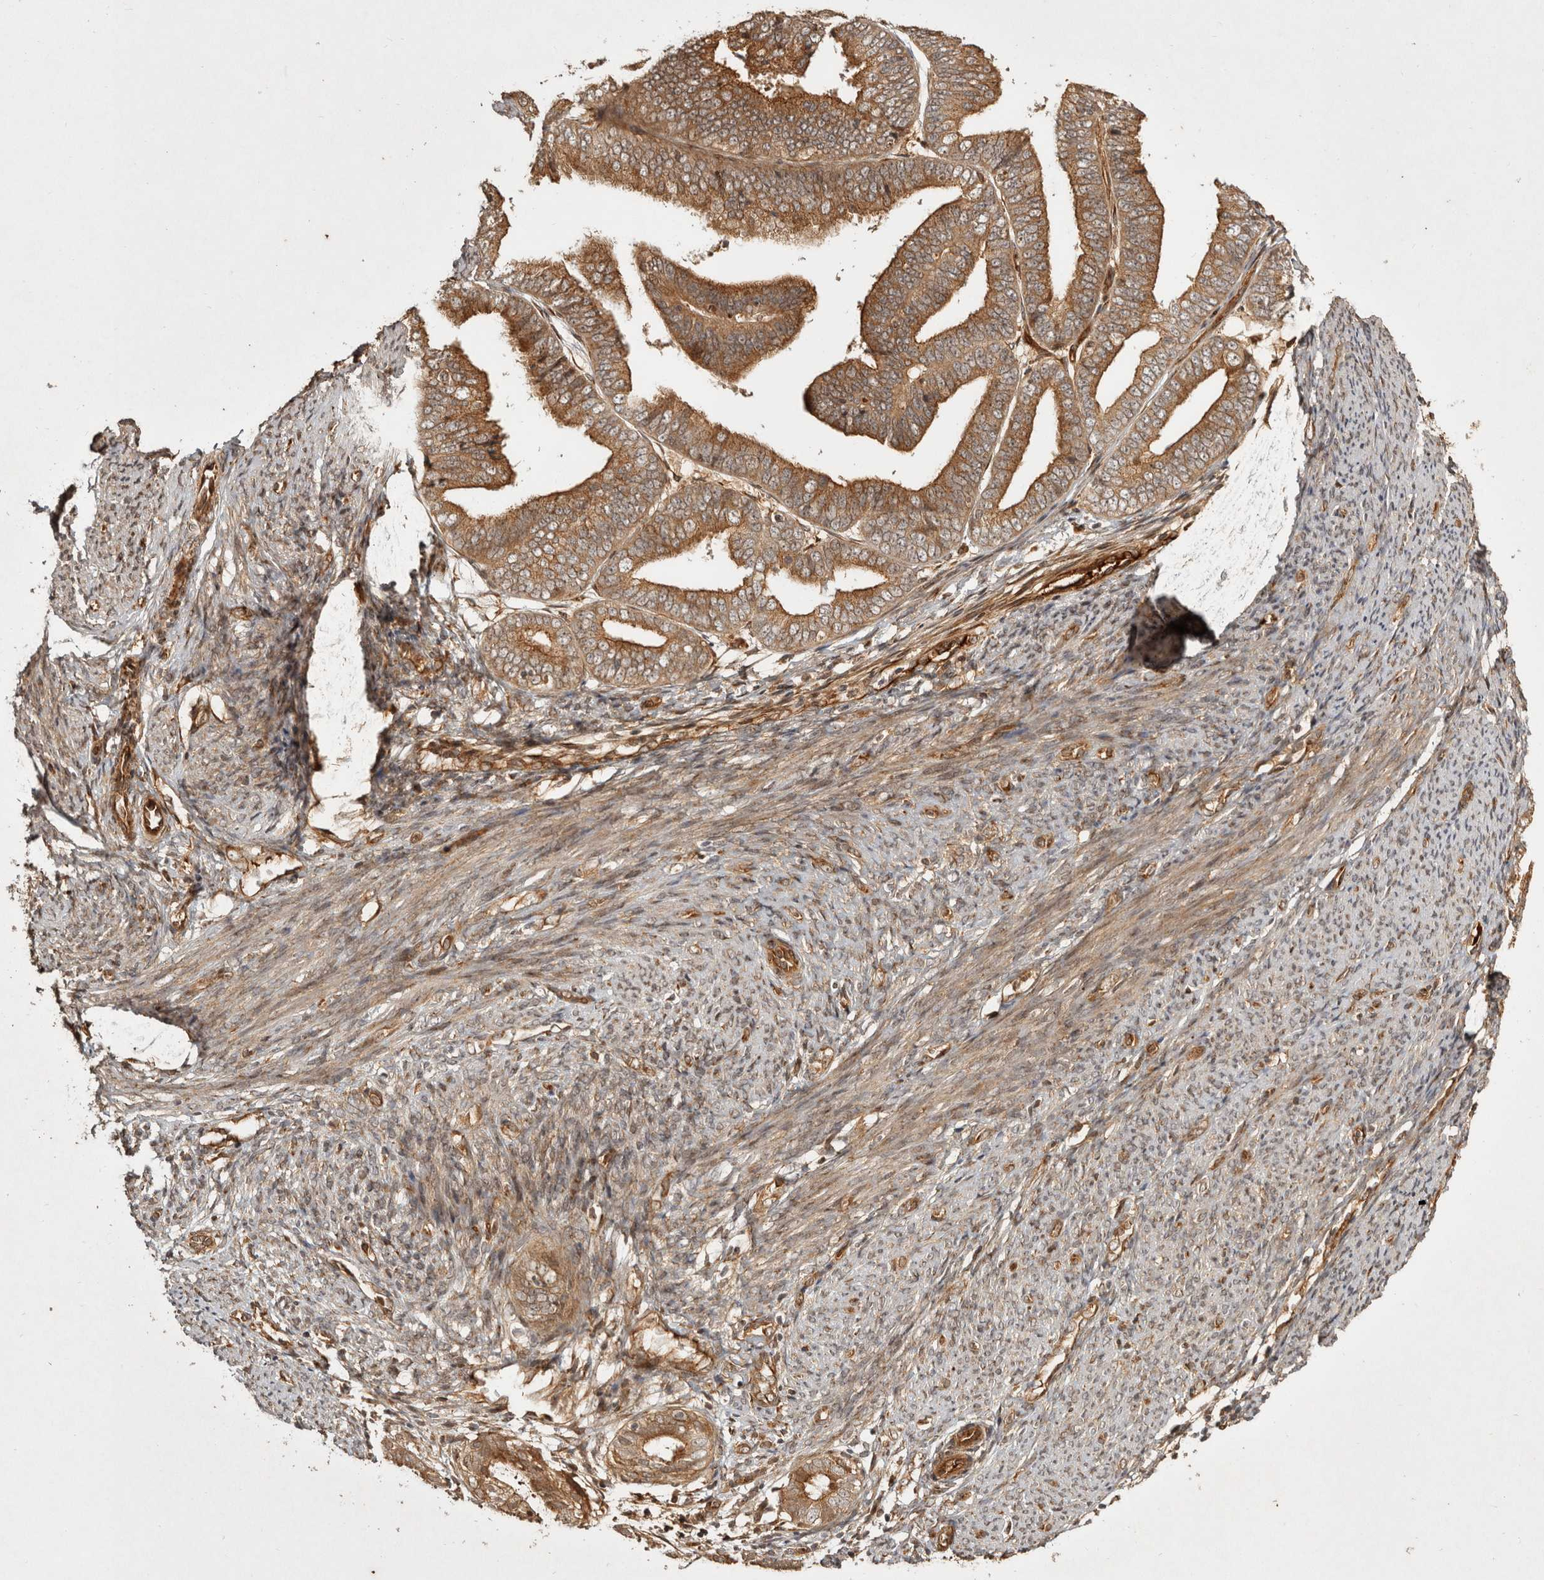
{"staining": {"intensity": "moderate", "quantity": ">75%", "location": "cytoplasmic/membranous"}, "tissue": "endometrial cancer", "cell_type": "Tumor cells", "image_type": "cancer", "snomed": [{"axis": "morphology", "description": "Adenocarcinoma, NOS"}, {"axis": "topography", "description": "Endometrium"}], "caption": "Human endometrial adenocarcinoma stained with a protein marker shows moderate staining in tumor cells.", "gene": "CAMSAP2", "patient": {"sex": "female", "age": 63}}